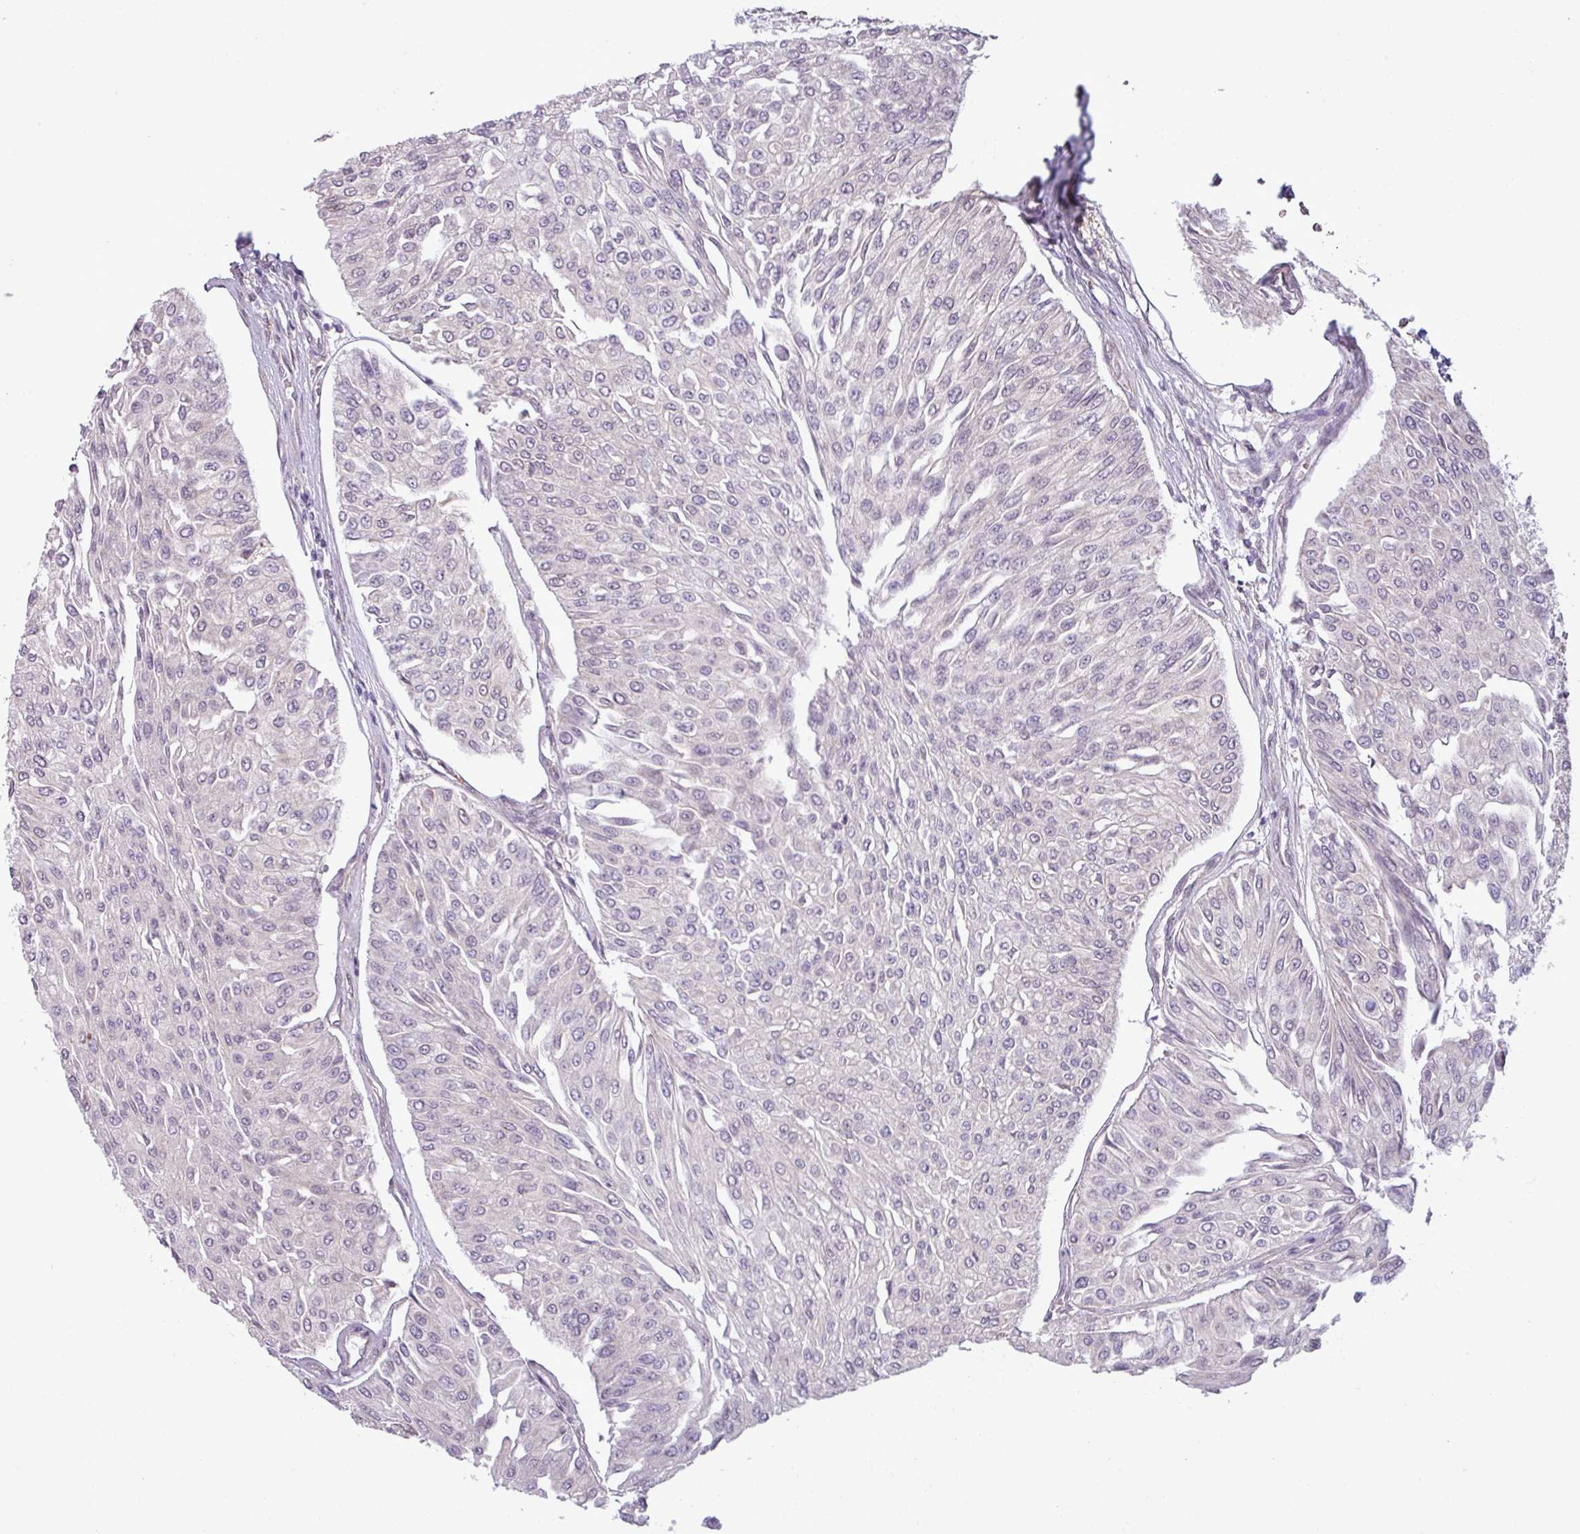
{"staining": {"intensity": "negative", "quantity": "none", "location": "none"}, "tissue": "urothelial cancer", "cell_type": "Tumor cells", "image_type": "cancer", "snomed": [{"axis": "morphology", "description": "Urothelial carcinoma, Low grade"}, {"axis": "topography", "description": "Urinary bladder"}], "caption": "The immunohistochemistry photomicrograph has no significant staining in tumor cells of urothelial cancer tissue.", "gene": "CCDC144A", "patient": {"sex": "male", "age": 67}}